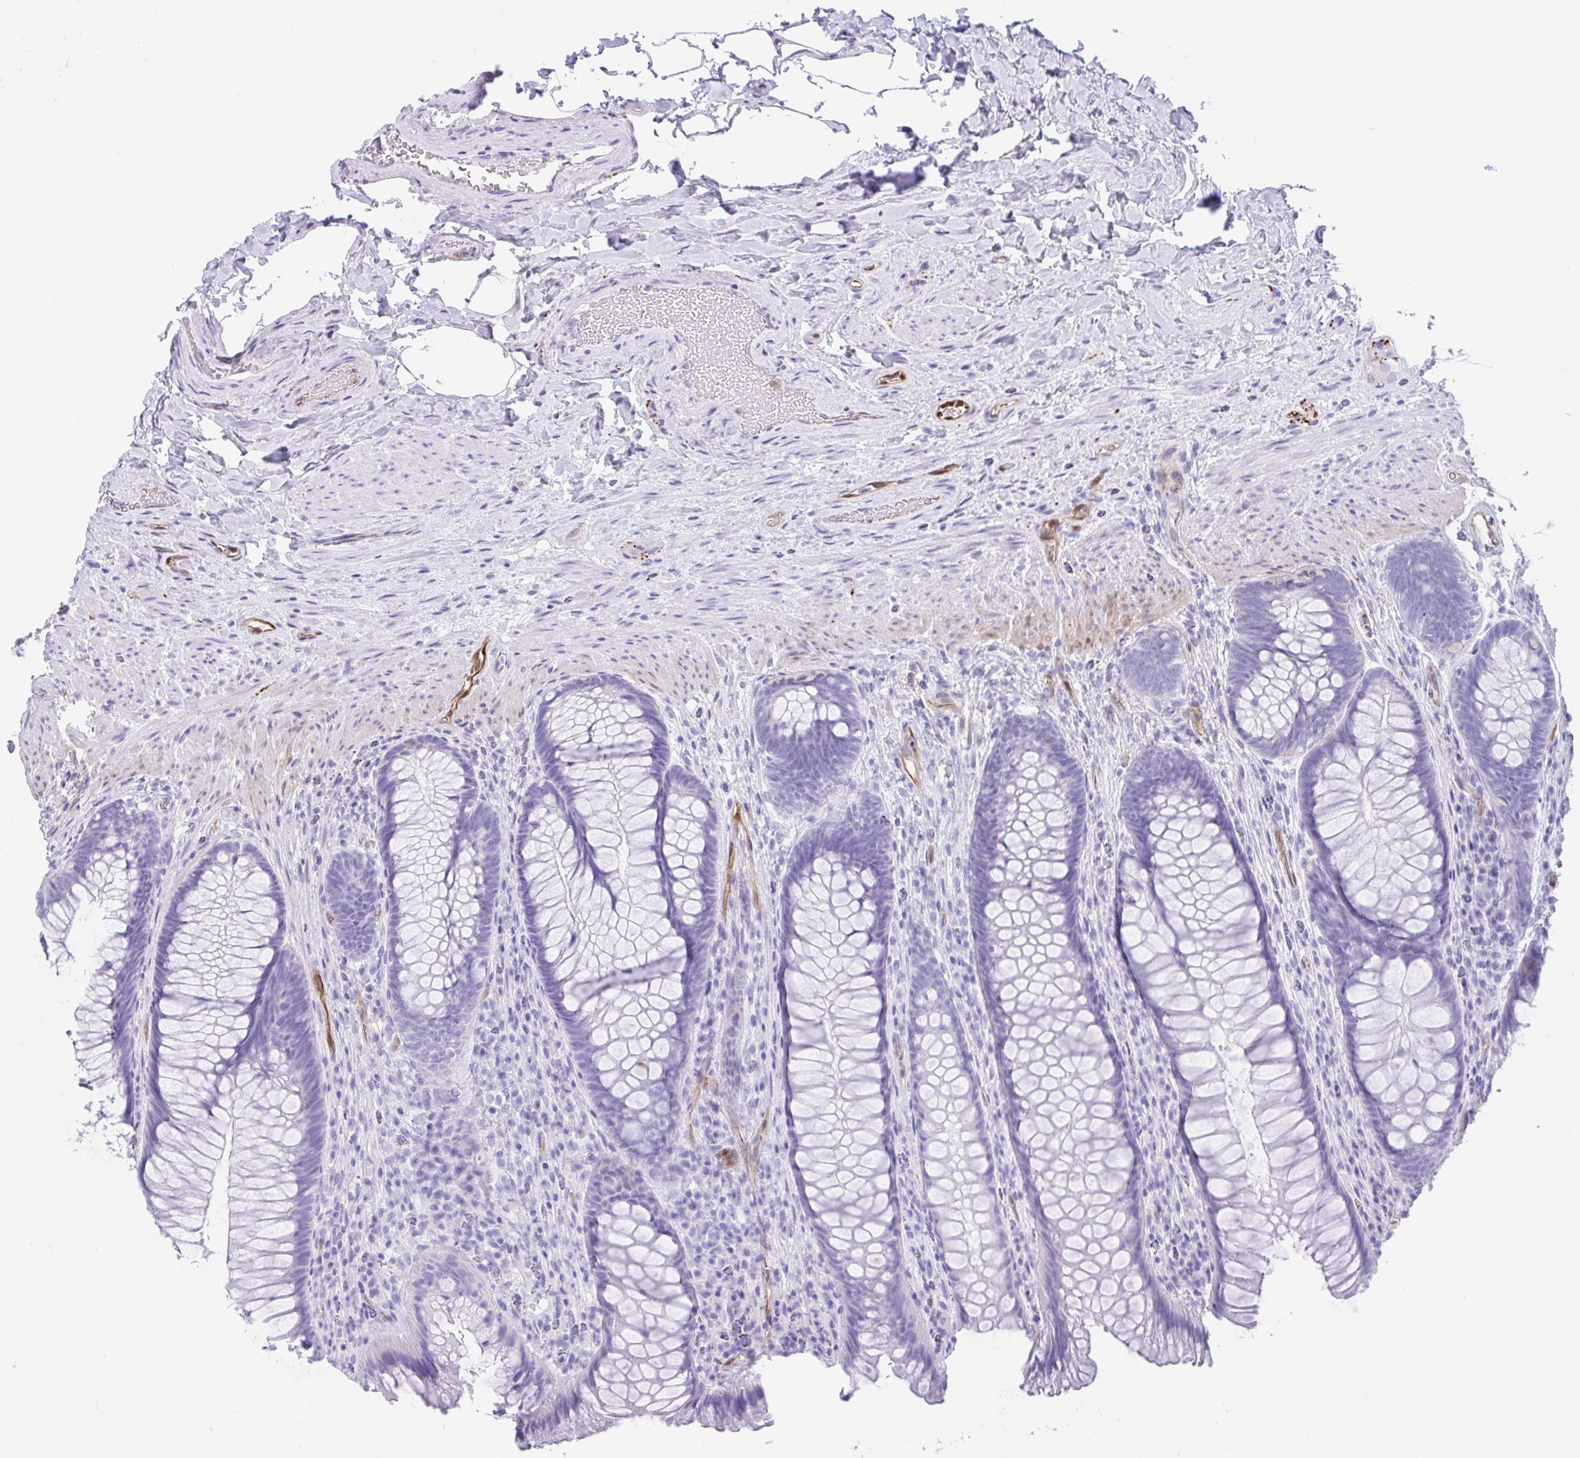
{"staining": {"intensity": "negative", "quantity": "none", "location": "none"}, "tissue": "rectum", "cell_type": "Glandular cells", "image_type": "normal", "snomed": [{"axis": "morphology", "description": "Normal tissue, NOS"}, {"axis": "topography", "description": "Rectum"}], "caption": "Immunohistochemistry (IHC) micrograph of unremarkable rectum stained for a protein (brown), which demonstrates no staining in glandular cells. Nuclei are stained in blue.", "gene": "FAM107A", "patient": {"sex": "male", "age": 53}}